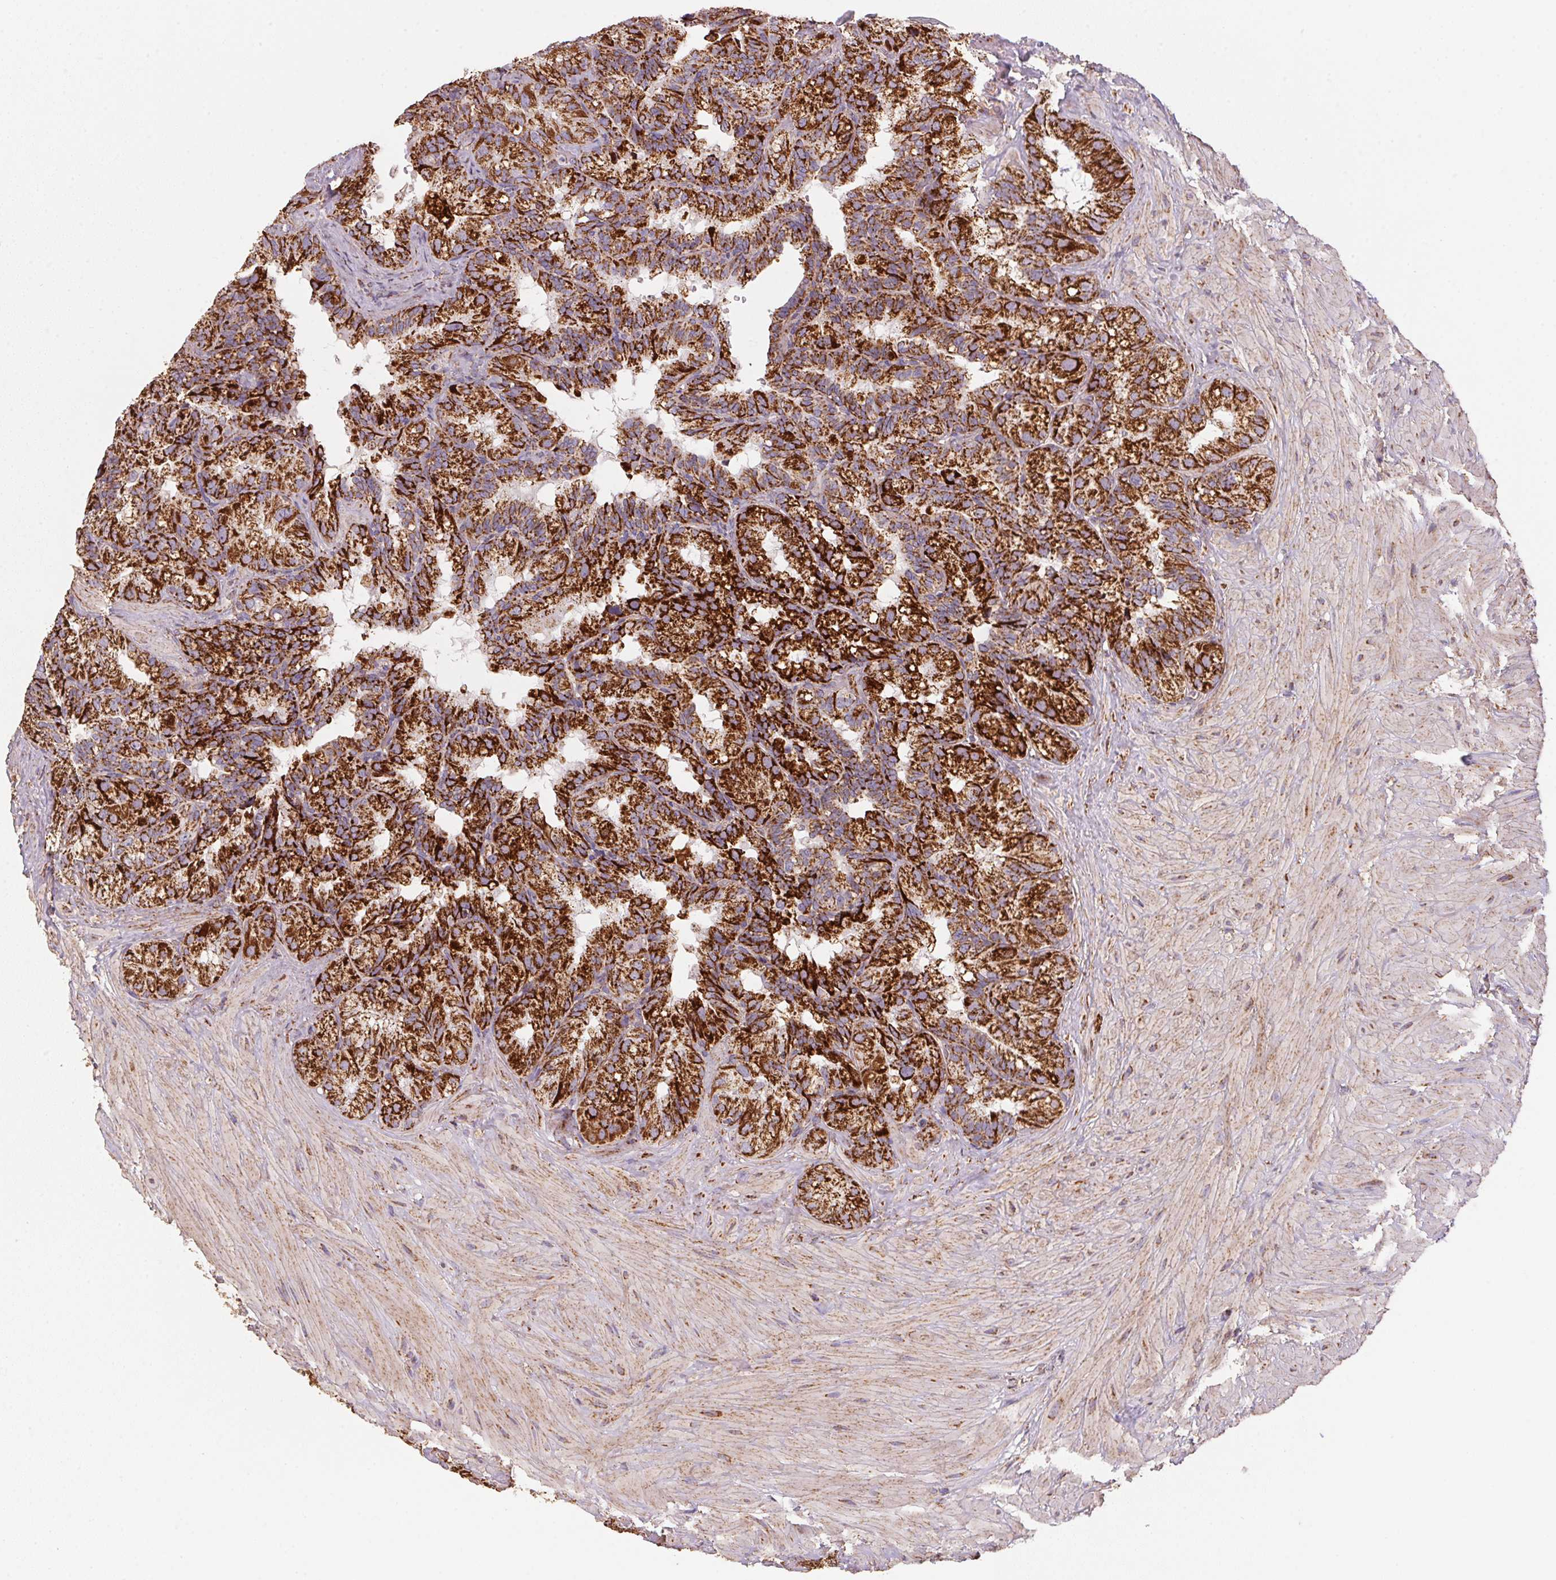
{"staining": {"intensity": "strong", "quantity": ">75%", "location": "cytoplasmic/membranous"}, "tissue": "seminal vesicle", "cell_type": "Glandular cells", "image_type": "normal", "snomed": [{"axis": "morphology", "description": "Normal tissue, NOS"}, {"axis": "topography", "description": "Seminal veicle"}], "caption": "This micrograph demonstrates immunohistochemistry staining of normal human seminal vesicle, with high strong cytoplasmic/membranous positivity in approximately >75% of glandular cells.", "gene": "NDUFS2", "patient": {"sex": "male", "age": 60}}